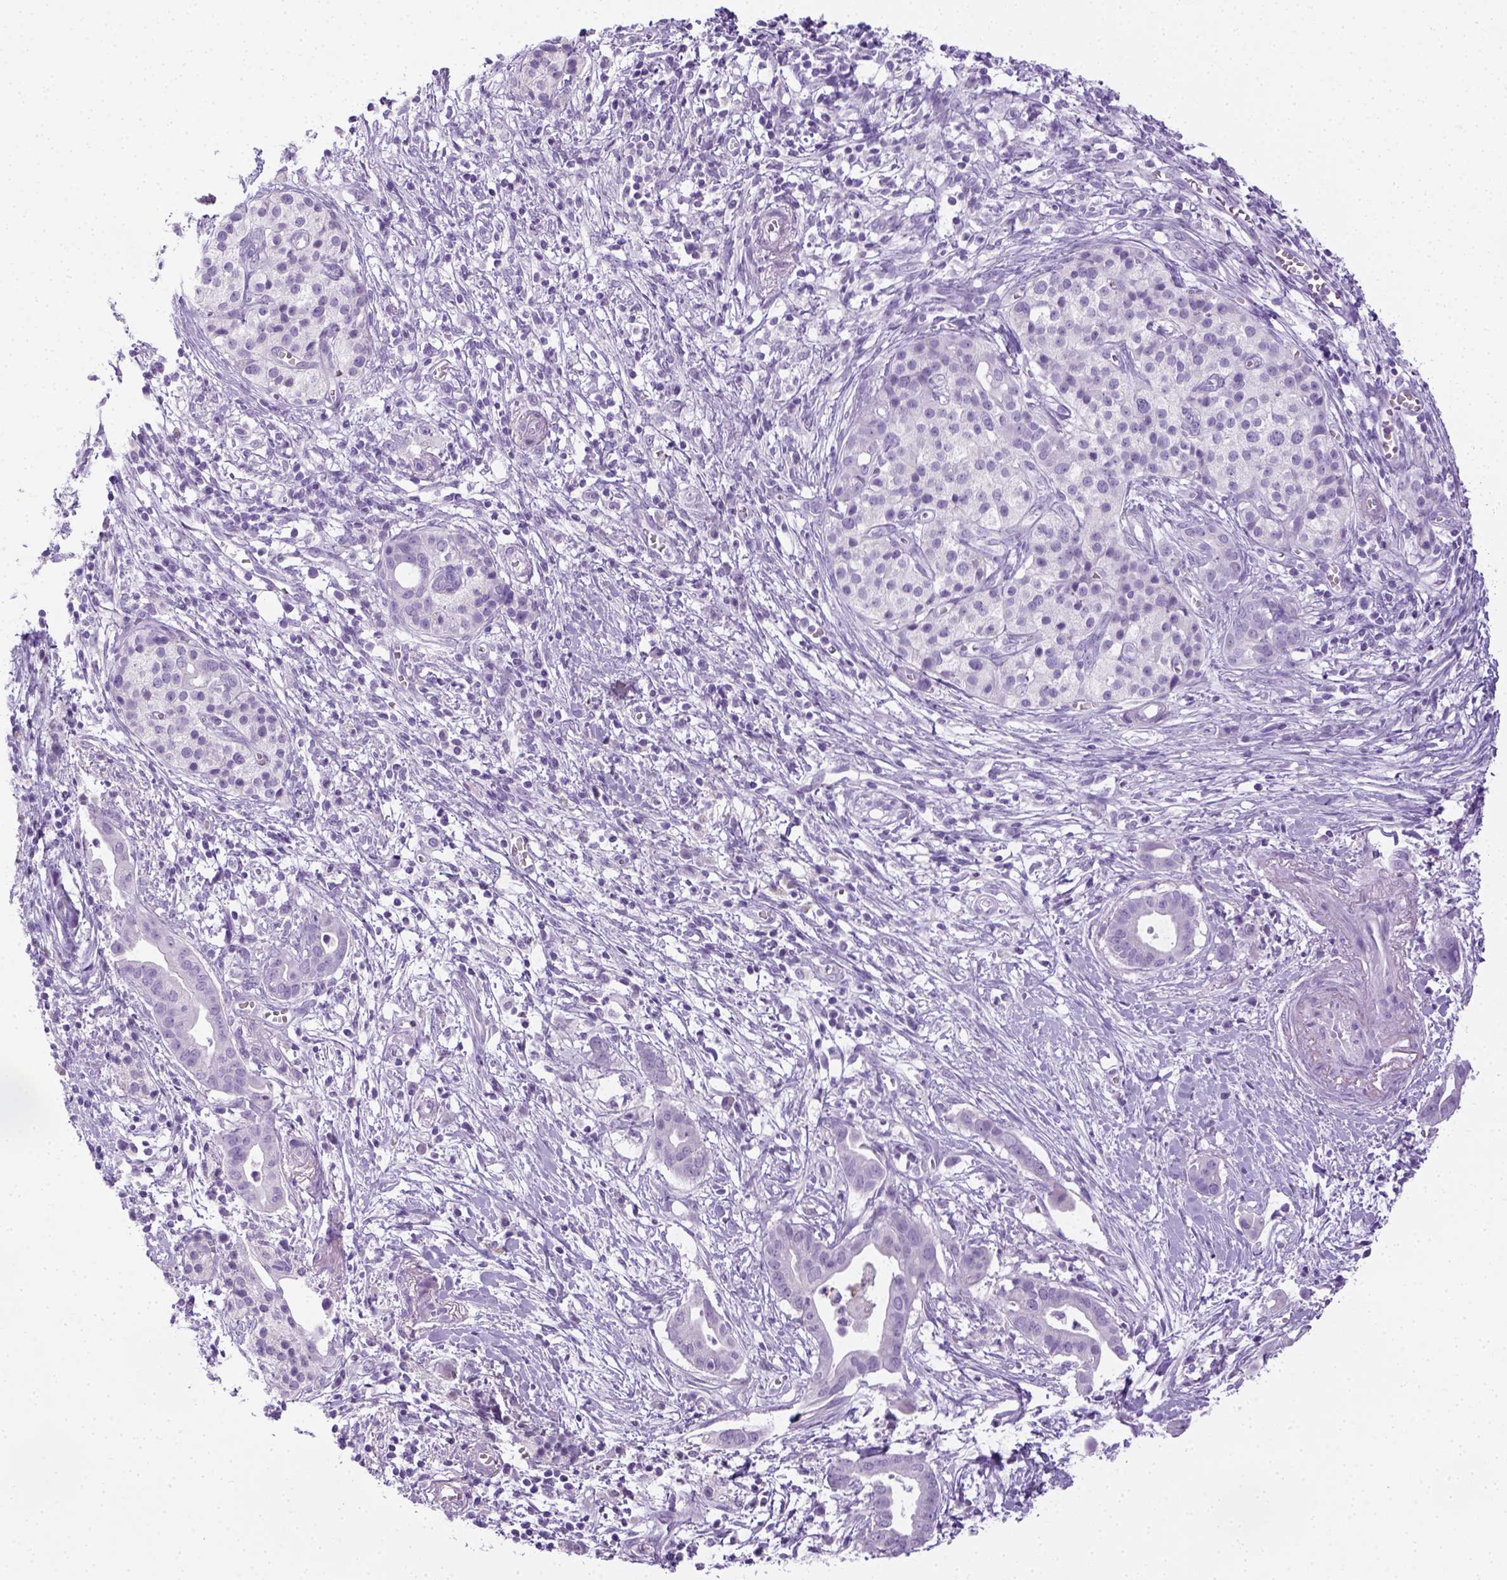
{"staining": {"intensity": "negative", "quantity": "none", "location": "none"}, "tissue": "pancreatic cancer", "cell_type": "Tumor cells", "image_type": "cancer", "snomed": [{"axis": "morphology", "description": "Adenocarcinoma, NOS"}, {"axis": "topography", "description": "Pancreas"}], "caption": "High power microscopy photomicrograph of an immunohistochemistry (IHC) micrograph of pancreatic cancer (adenocarcinoma), revealing no significant staining in tumor cells. The staining was performed using DAB (3,3'-diaminobenzidine) to visualize the protein expression in brown, while the nuclei were stained in blue with hematoxylin (Magnification: 20x).", "gene": "LGSN", "patient": {"sex": "male", "age": 61}}